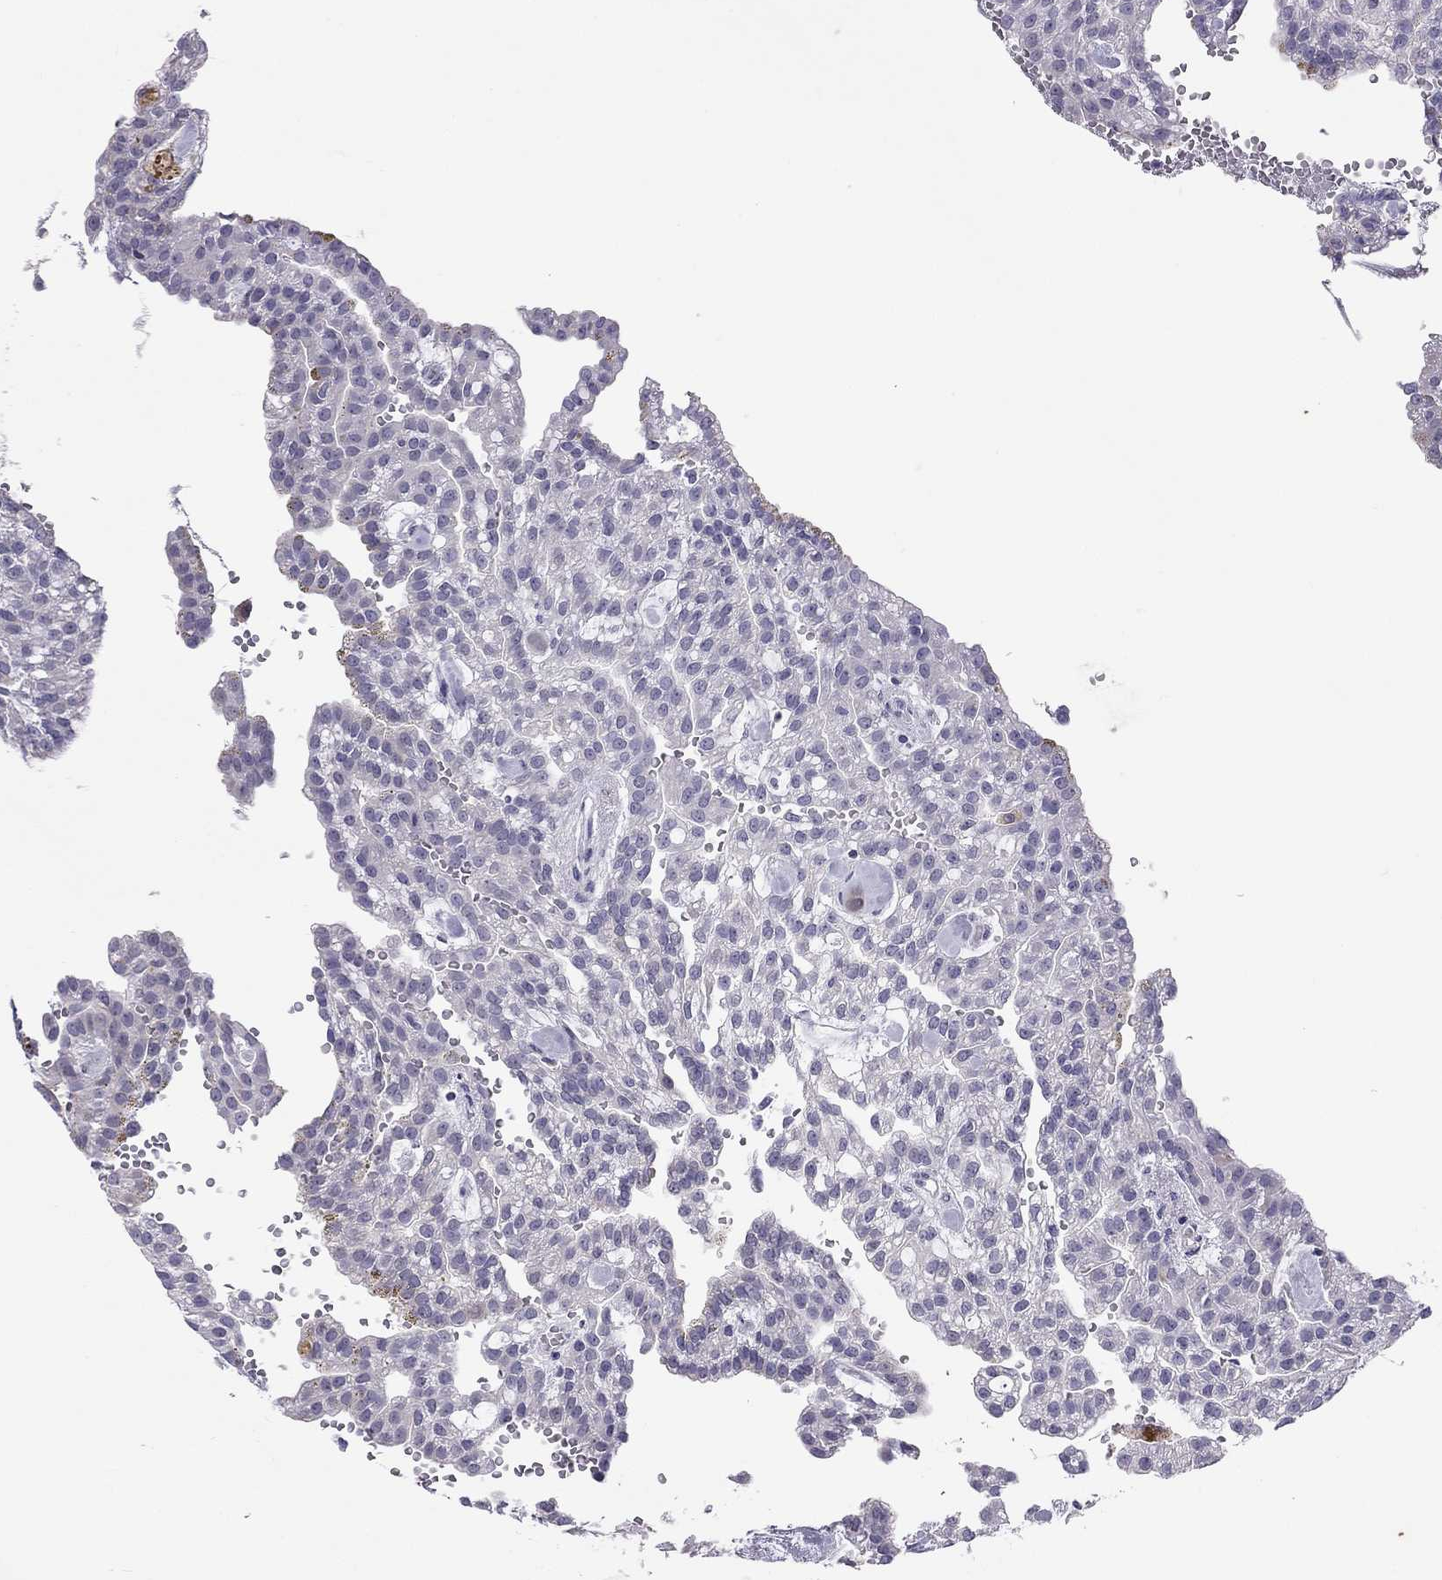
{"staining": {"intensity": "negative", "quantity": "none", "location": "none"}, "tissue": "renal cancer", "cell_type": "Tumor cells", "image_type": "cancer", "snomed": [{"axis": "morphology", "description": "Adenocarcinoma, NOS"}, {"axis": "topography", "description": "Kidney"}], "caption": "A micrograph of adenocarcinoma (renal) stained for a protein demonstrates no brown staining in tumor cells. (Immunohistochemistry, brightfield microscopy, high magnification).", "gene": "PPP1R3A", "patient": {"sex": "male", "age": 63}}